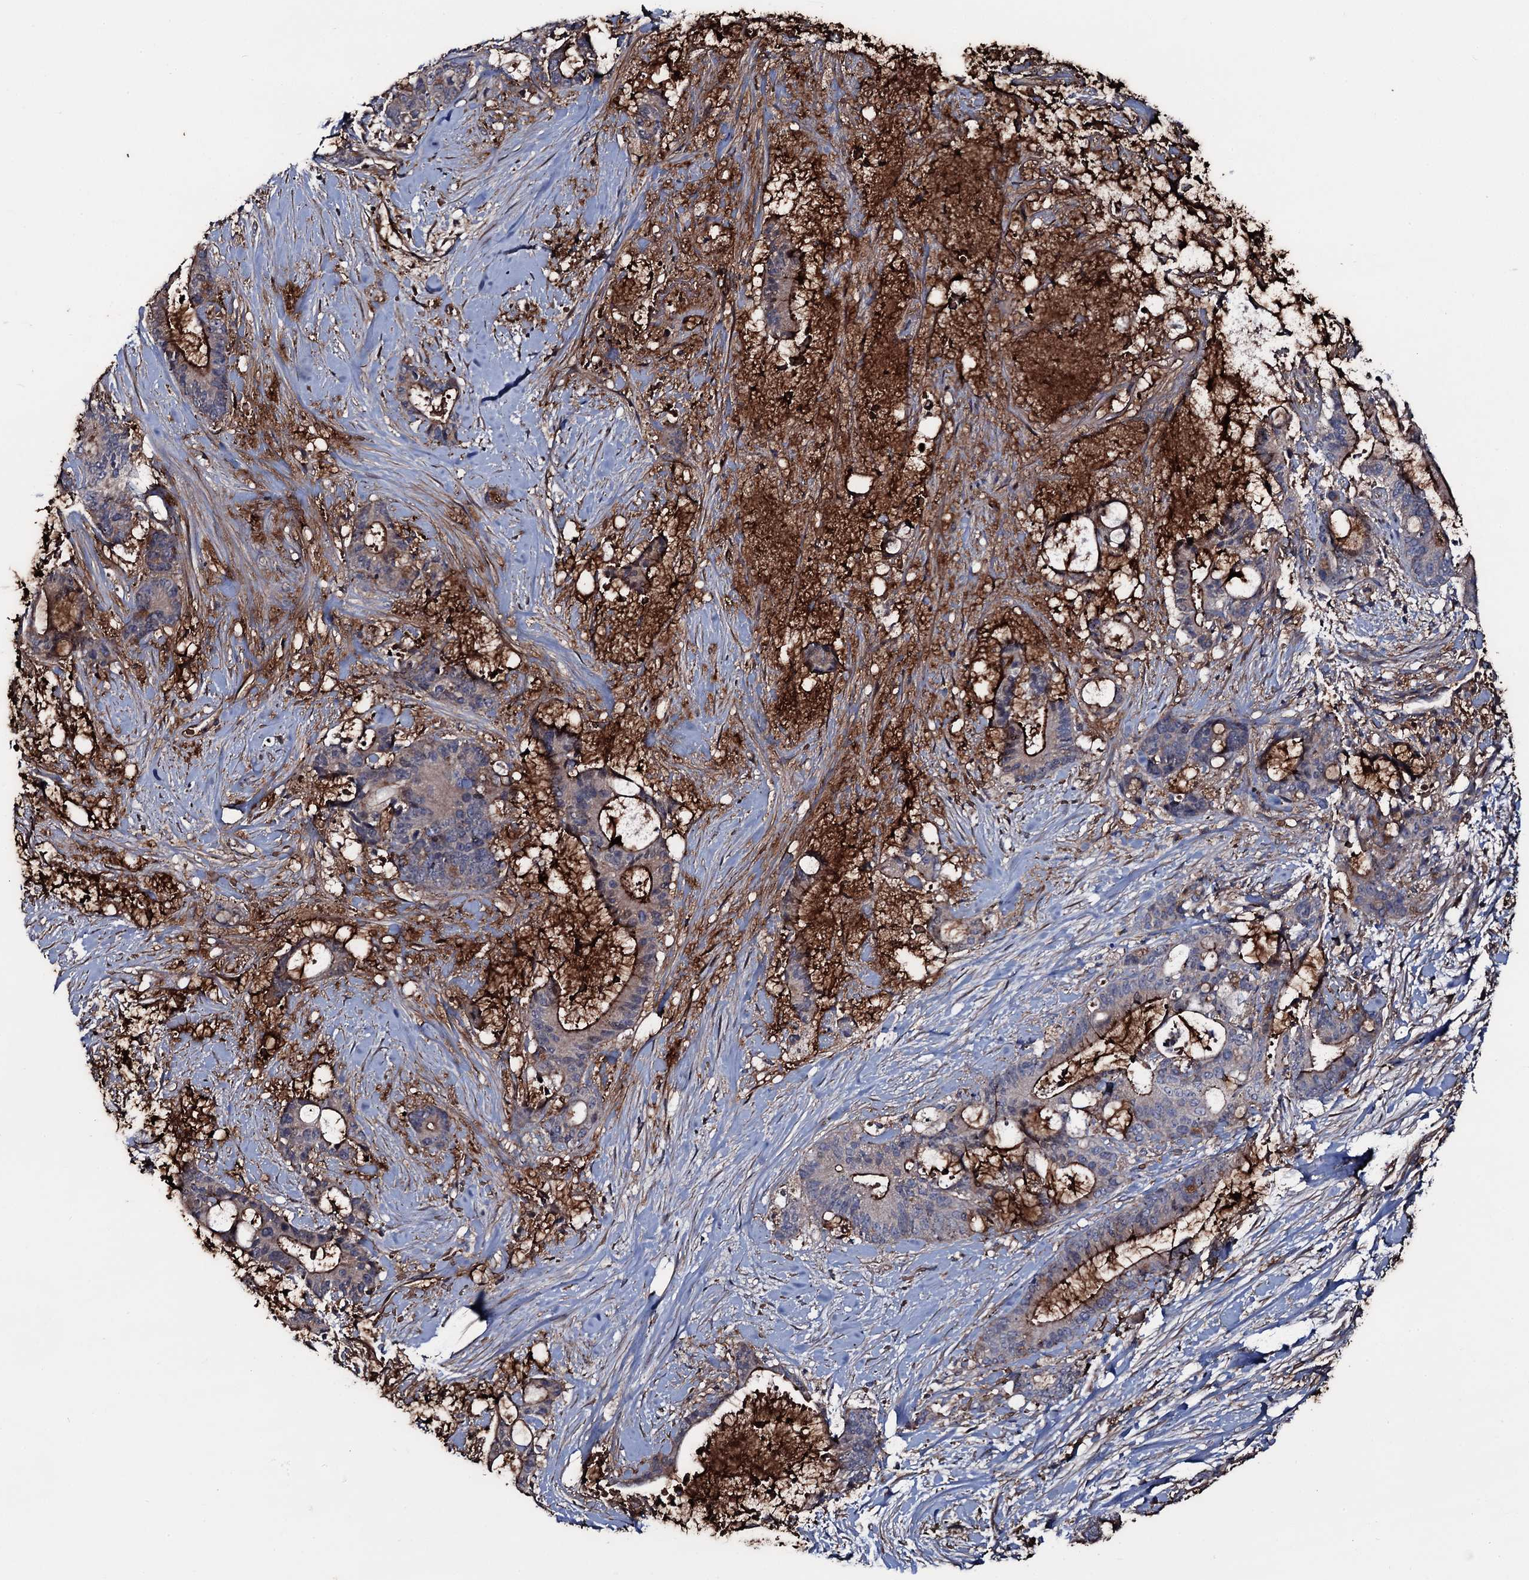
{"staining": {"intensity": "moderate", "quantity": "<25%", "location": "cytoplasmic/membranous"}, "tissue": "liver cancer", "cell_type": "Tumor cells", "image_type": "cancer", "snomed": [{"axis": "morphology", "description": "Normal tissue, NOS"}, {"axis": "morphology", "description": "Cholangiocarcinoma"}, {"axis": "topography", "description": "Liver"}, {"axis": "topography", "description": "Peripheral nerve tissue"}], "caption": "Protein staining of liver cancer tissue shows moderate cytoplasmic/membranous staining in about <25% of tumor cells.", "gene": "ZSWIM8", "patient": {"sex": "female", "age": 73}}